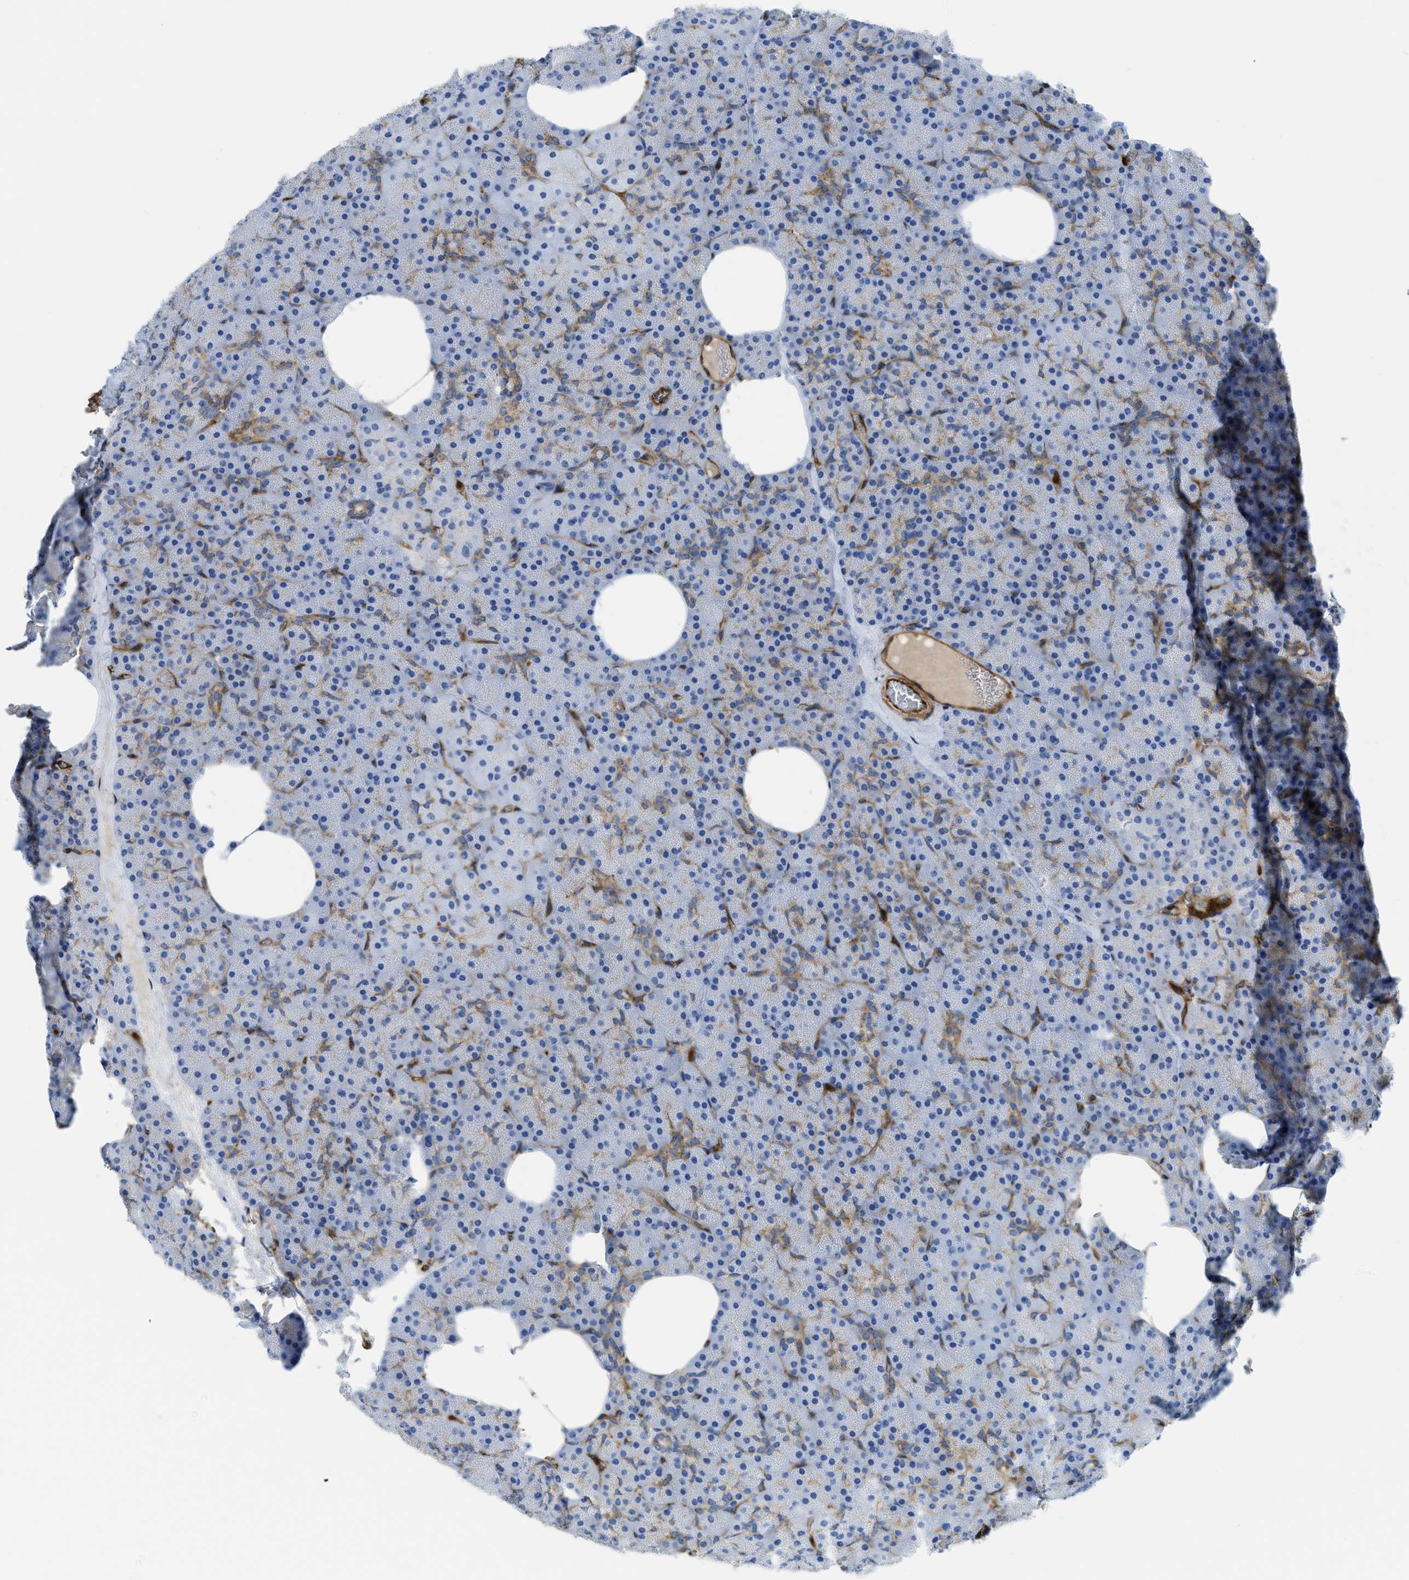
{"staining": {"intensity": "moderate", "quantity": "25%-75%", "location": "cytoplasmic/membranous"}, "tissue": "pancreas", "cell_type": "Exocrine glandular cells", "image_type": "normal", "snomed": [{"axis": "morphology", "description": "Normal tissue, NOS"}, {"axis": "morphology", "description": "Carcinoid, malignant, NOS"}, {"axis": "topography", "description": "Pancreas"}], "caption": "A high-resolution micrograph shows immunohistochemistry staining of normal pancreas, which exhibits moderate cytoplasmic/membranous expression in approximately 25%-75% of exocrine glandular cells.", "gene": "HIP1", "patient": {"sex": "female", "age": 35}}